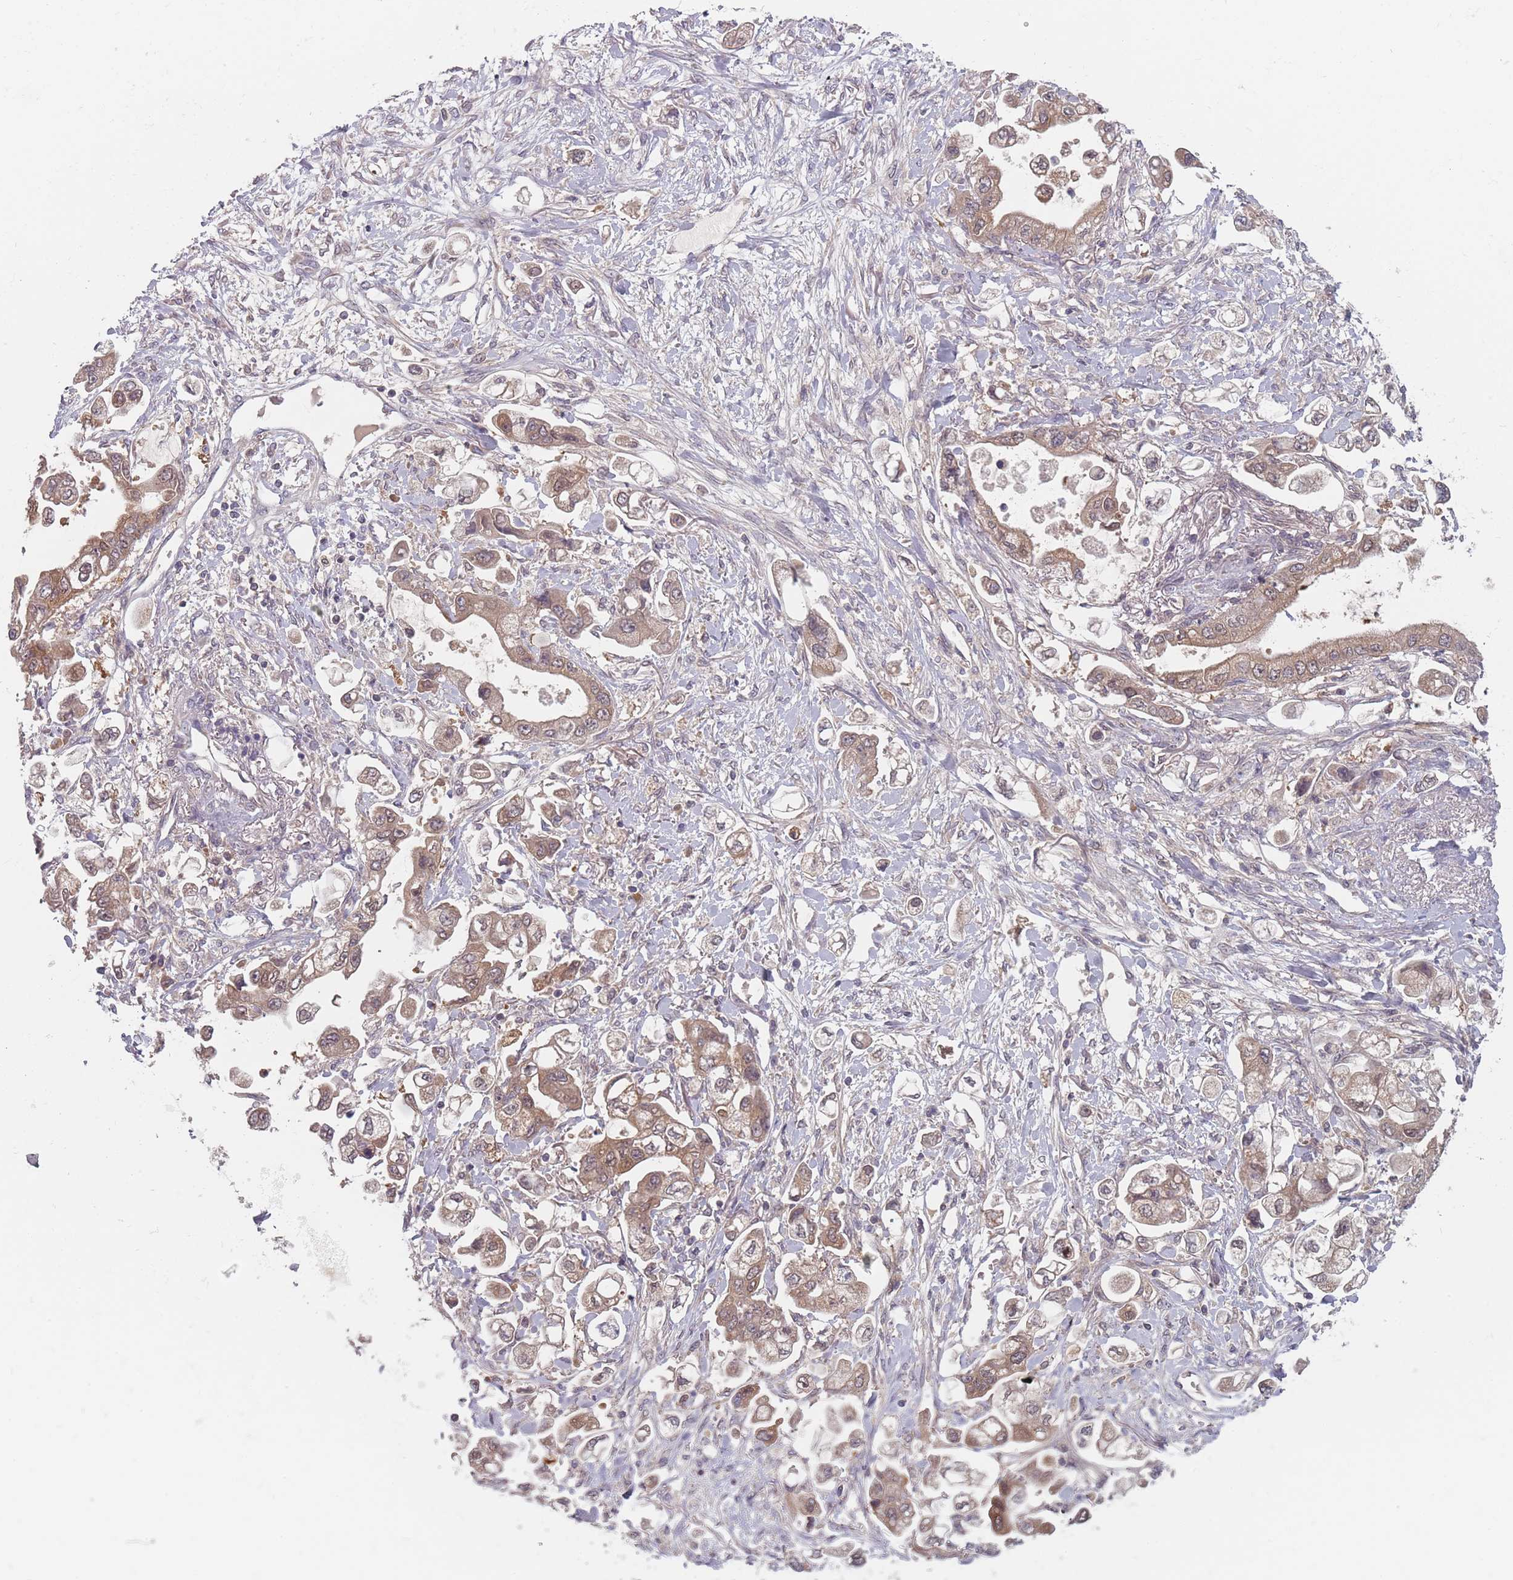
{"staining": {"intensity": "weak", "quantity": ">75%", "location": "cytoplasmic/membranous,nuclear"}, "tissue": "stomach cancer", "cell_type": "Tumor cells", "image_type": "cancer", "snomed": [{"axis": "morphology", "description": "Adenocarcinoma, NOS"}, {"axis": "topography", "description": "Stomach"}], "caption": "Brown immunohistochemical staining in human stomach cancer (adenocarcinoma) reveals weak cytoplasmic/membranous and nuclear expression in about >75% of tumor cells.", "gene": "NAXE", "patient": {"sex": "male", "age": 62}}